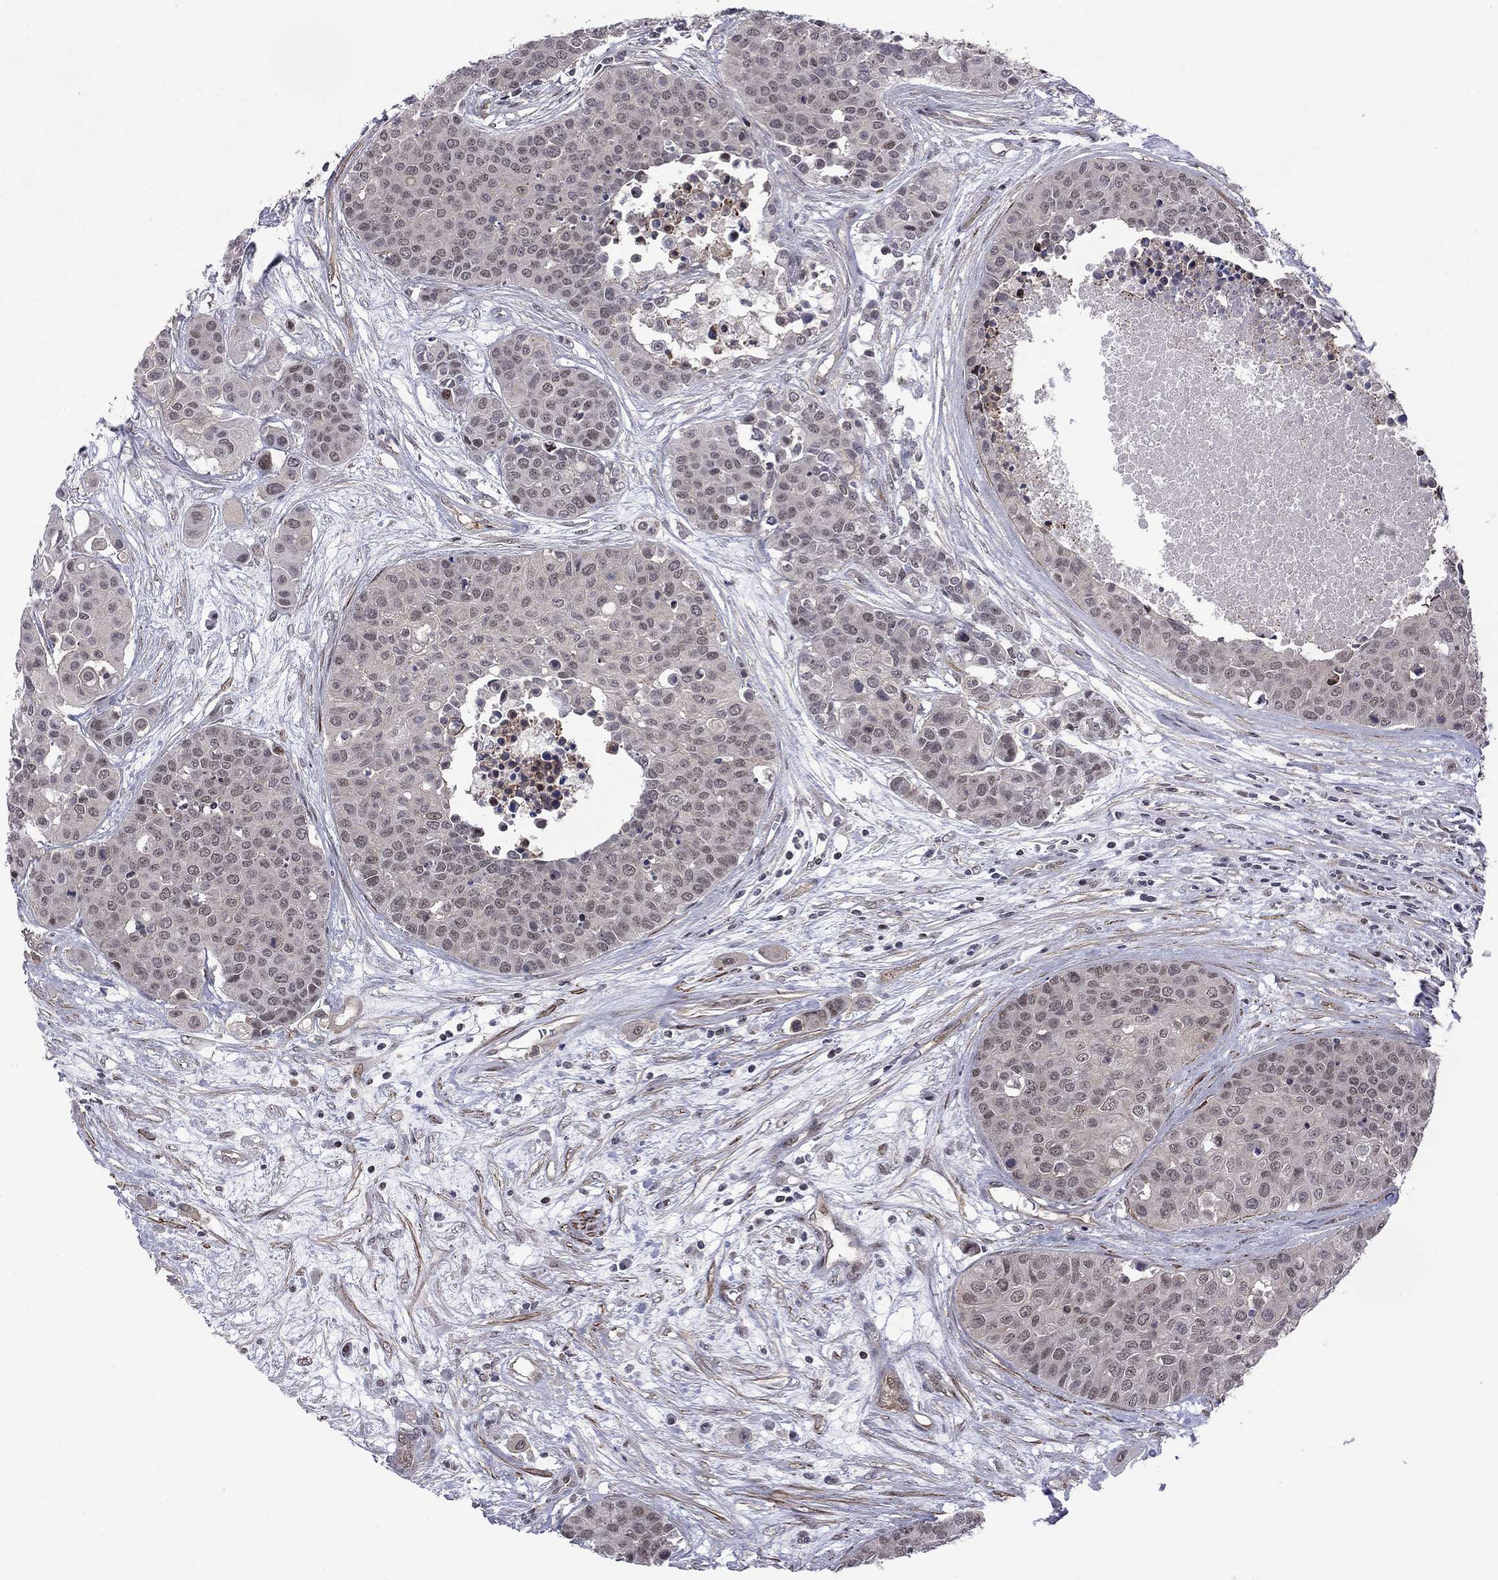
{"staining": {"intensity": "strong", "quantity": "<25%", "location": "nuclear"}, "tissue": "carcinoid", "cell_type": "Tumor cells", "image_type": "cancer", "snomed": [{"axis": "morphology", "description": "Carcinoid, malignant, NOS"}, {"axis": "topography", "description": "Colon"}], "caption": "An immunohistochemistry histopathology image of tumor tissue is shown. Protein staining in brown highlights strong nuclear positivity in malignant carcinoid within tumor cells.", "gene": "BRF1", "patient": {"sex": "male", "age": 81}}